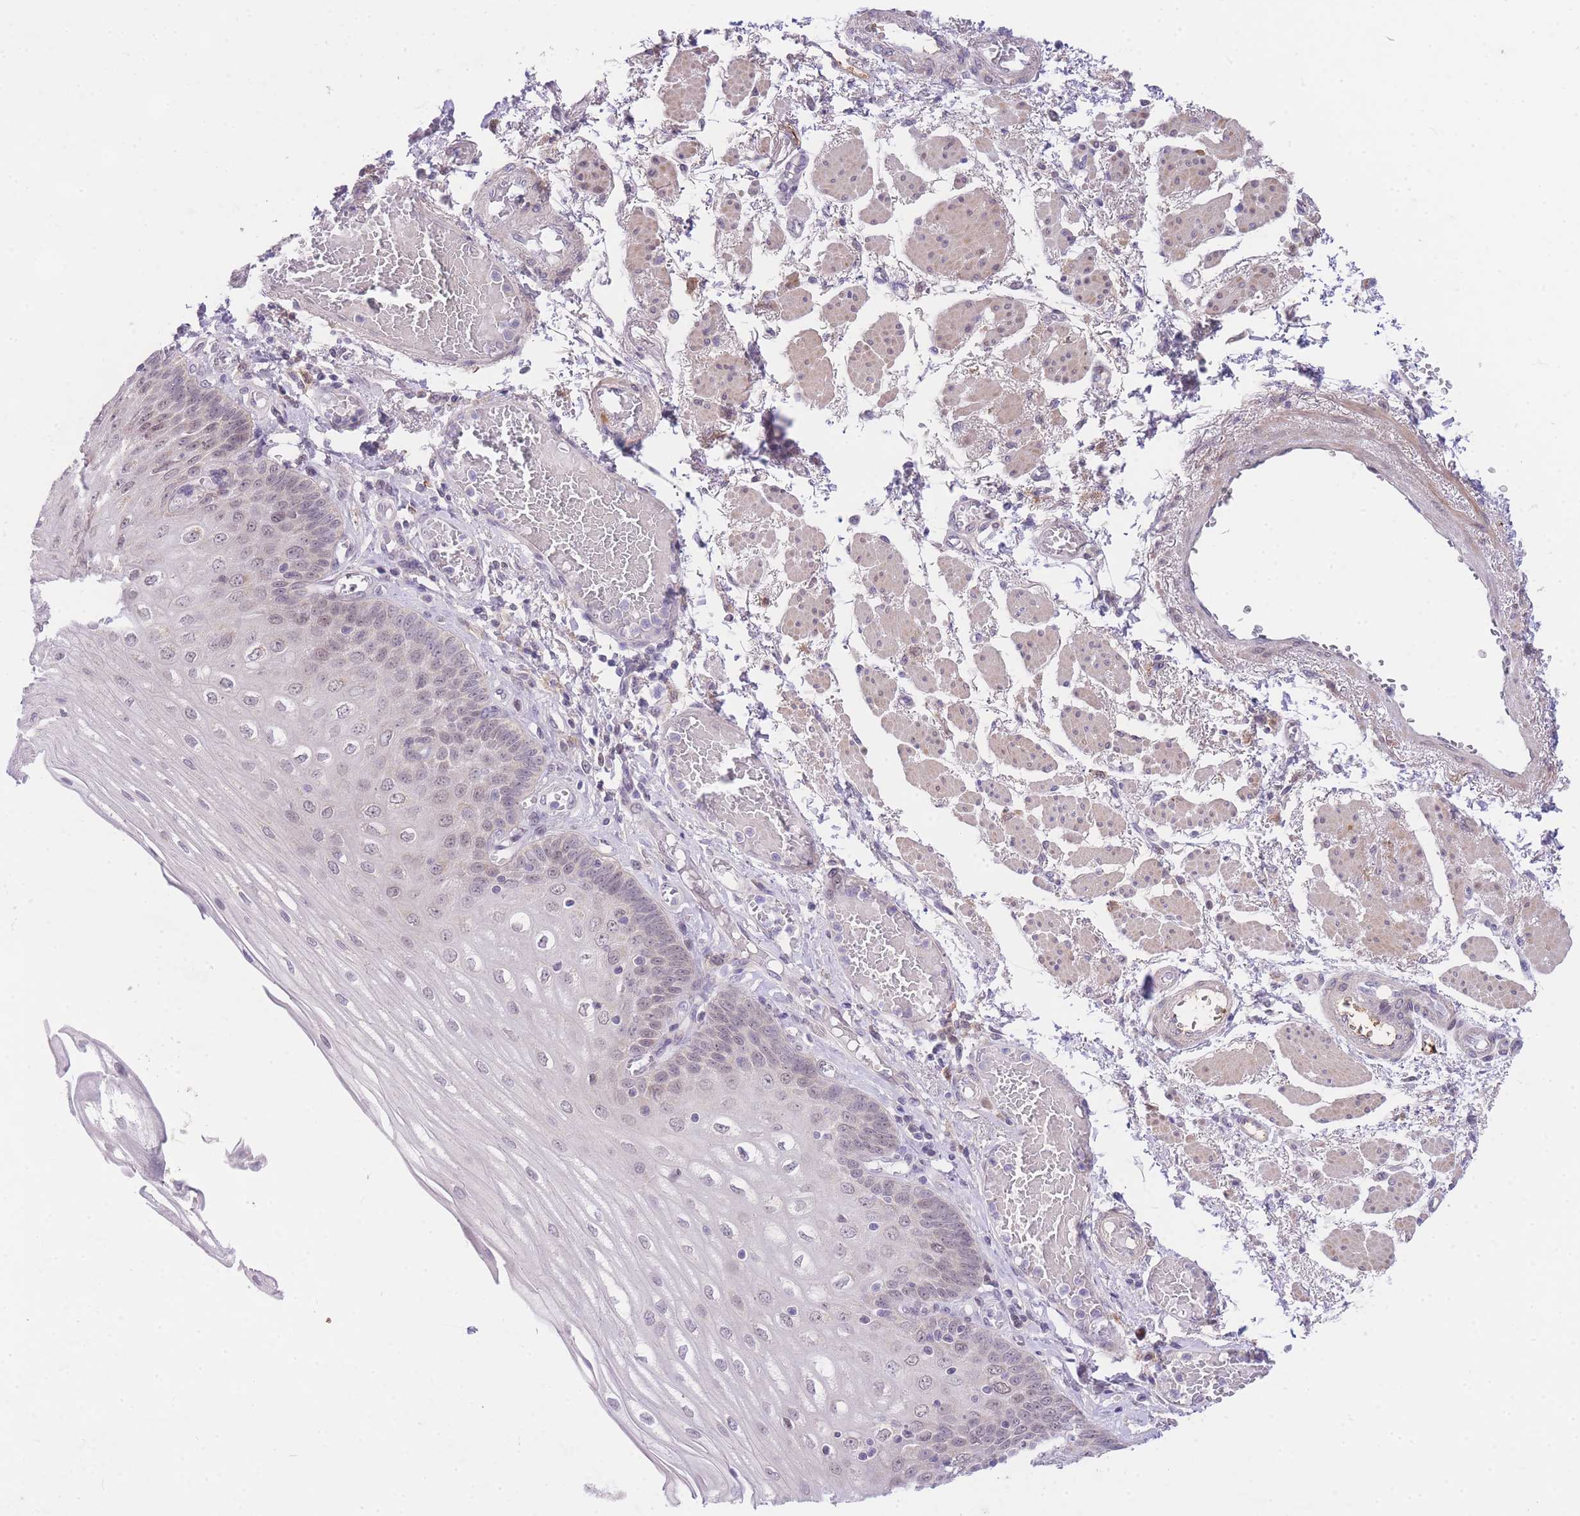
{"staining": {"intensity": "weak", "quantity": "25%-75%", "location": "nuclear"}, "tissue": "esophagus", "cell_type": "Squamous epithelial cells", "image_type": "normal", "snomed": [{"axis": "morphology", "description": "Normal tissue, NOS"}, {"axis": "topography", "description": "Esophagus"}], "caption": "Squamous epithelial cells display low levels of weak nuclear staining in approximately 25%-75% of cells in unremarkable human esophagus.", "gene": "SLC25A33", "patient": {"sex": "male", "age": 81}}